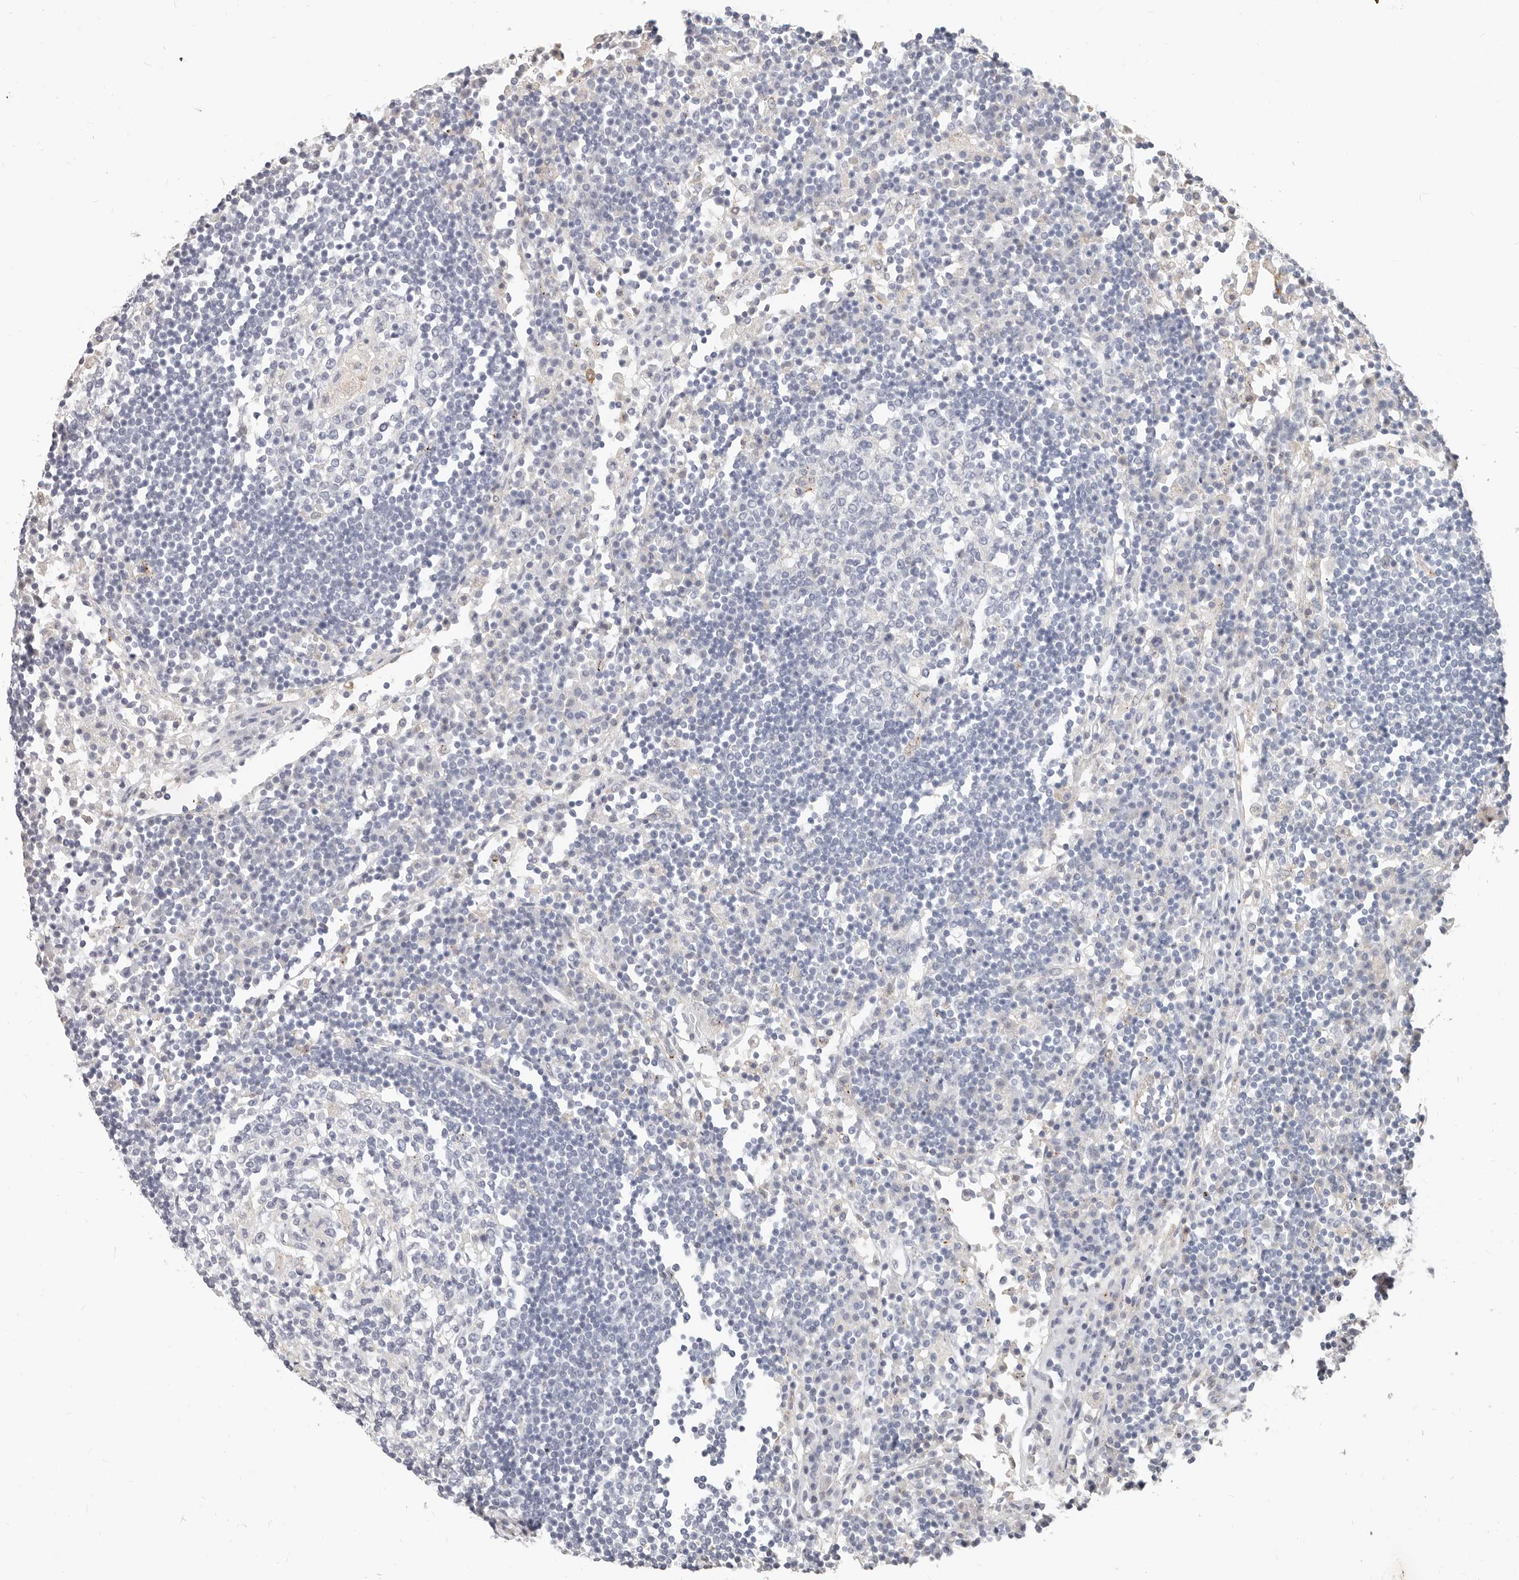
{"staining": {"intensity": "negative", "quantity": "none", "location": "none"}, "tissue": "lymph node", "cell_type": "Germinal center cells", "image_type": "normal", "snomed": [{"axis": "morphology", "description": "Normal tissue, NOS"}, {"axis": "topography", "description": "Lymph node"}], "caption": "This image is of benign lymph node stained with IHC to label a protein in brown with the nuclei are counter-stained blue. There is no positivity in germinal center cells.", "gene": "ZRANB1", "patient": {"sex": "female", "age": 53}}